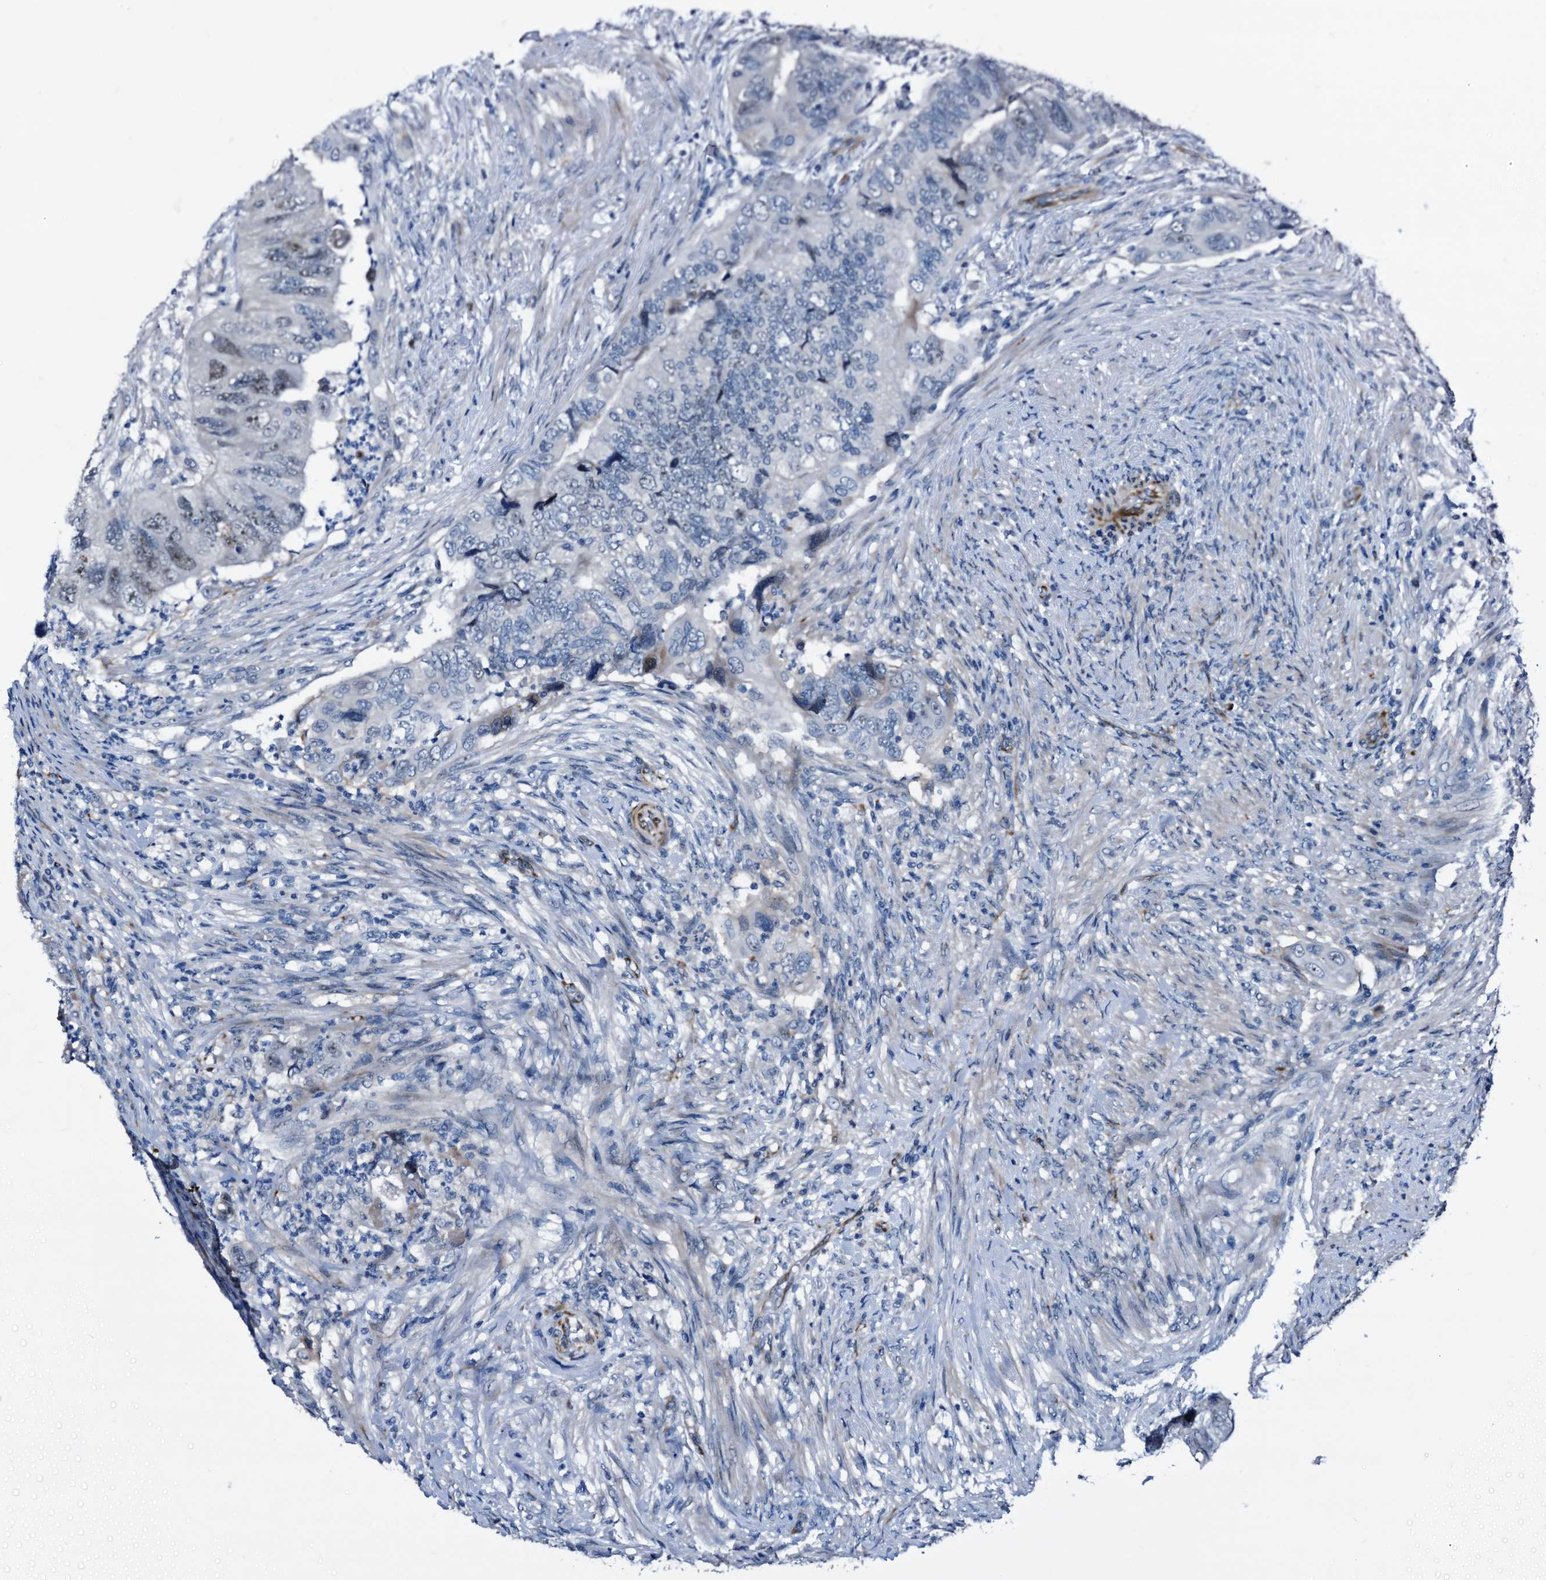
{"staining": {"intensity": "weak", "quantity": "<25%", "location": "nuclear"}, "tissue": "colorectal cancer", "cell_type": "Tumor cells", "image_type": "cancer", "snomed": [{"axis": "morphology", "description": "Adenocarcinoma, NOS"}, {"axis": "topography", "description": "Rectum"}], "caption": "IHC image of adenocarcinoma (colorectal) stained for a protein (brown), which shows no staining in tumor cells.", "gene": "EMG1", "patient": {"sex": "male", "age": 63}}